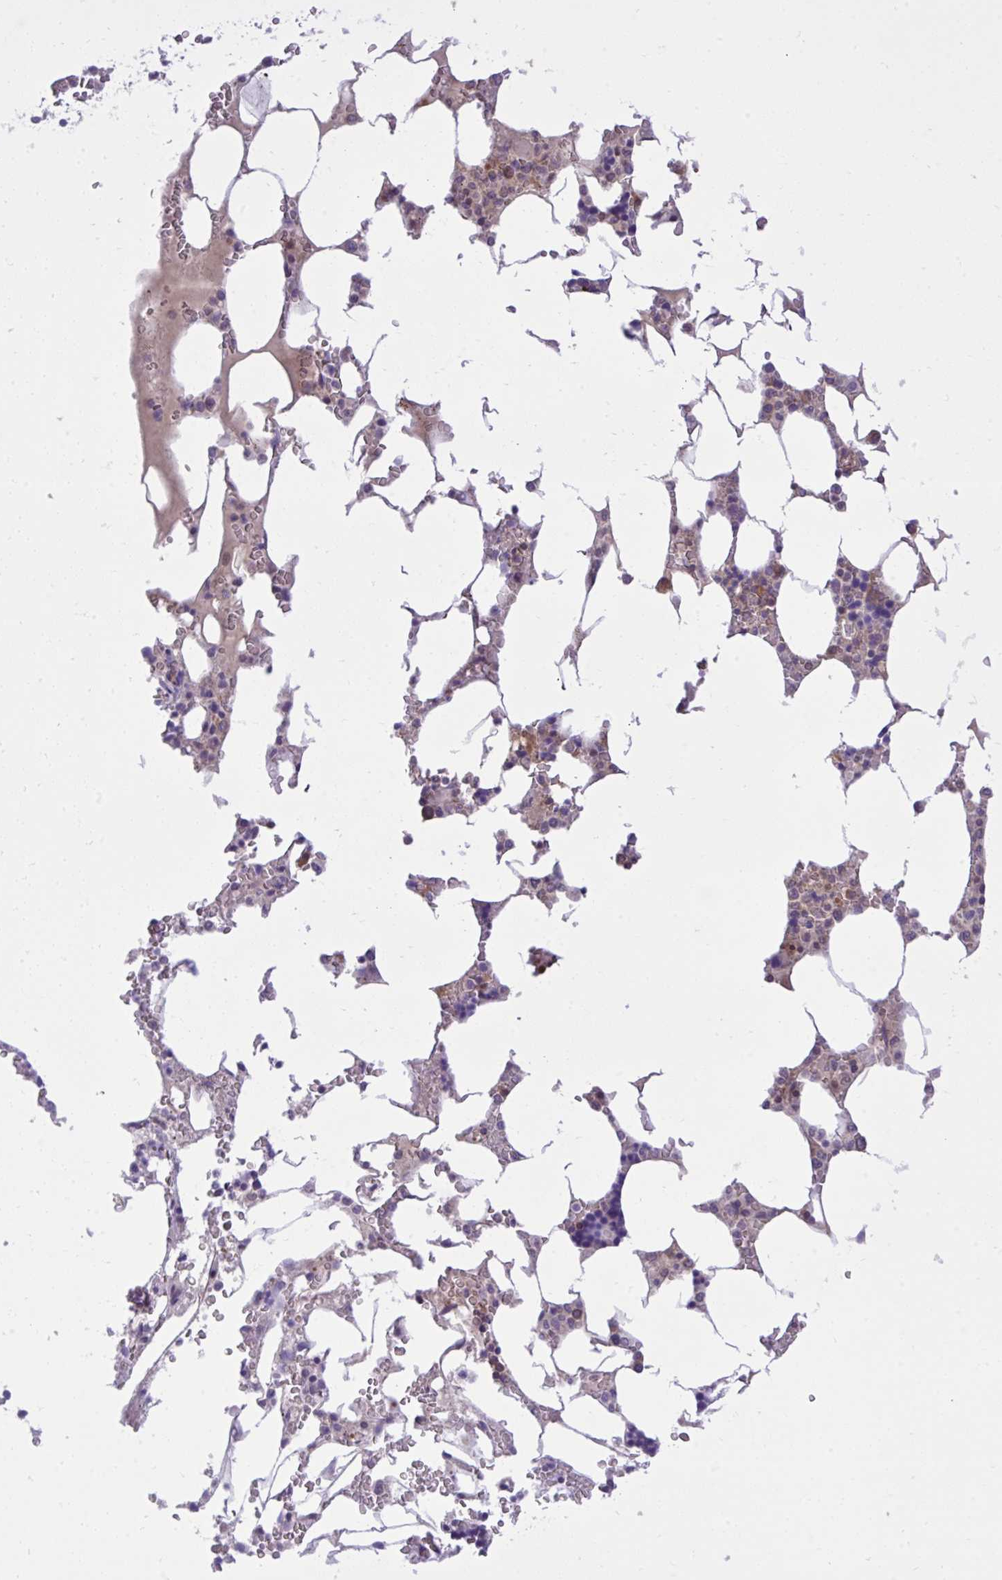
{"staining": {"intensity": "moderate", "quantity": "<25%", "location": "cytoplasmic/membranous"}, "tissue": "bone marrow", "cell_type": "Hematopoietic cells", "image_type": "normal", "snomed": [{"axis": "morphology", "description": "Normal tissue, NOS"}, {"axis": "topography", "description": "Bone marrow"}], "caption": "Moderate cytoplasmic/membranous expression is appreciated in about <25% of hematopoietic cells in normal bone marrow. Immunohistochemistry stains the protein of interest in brown and the nuclei are stained blue.", "gene": "PPP5C", "patient": {"sex": "male", "age": 64}}